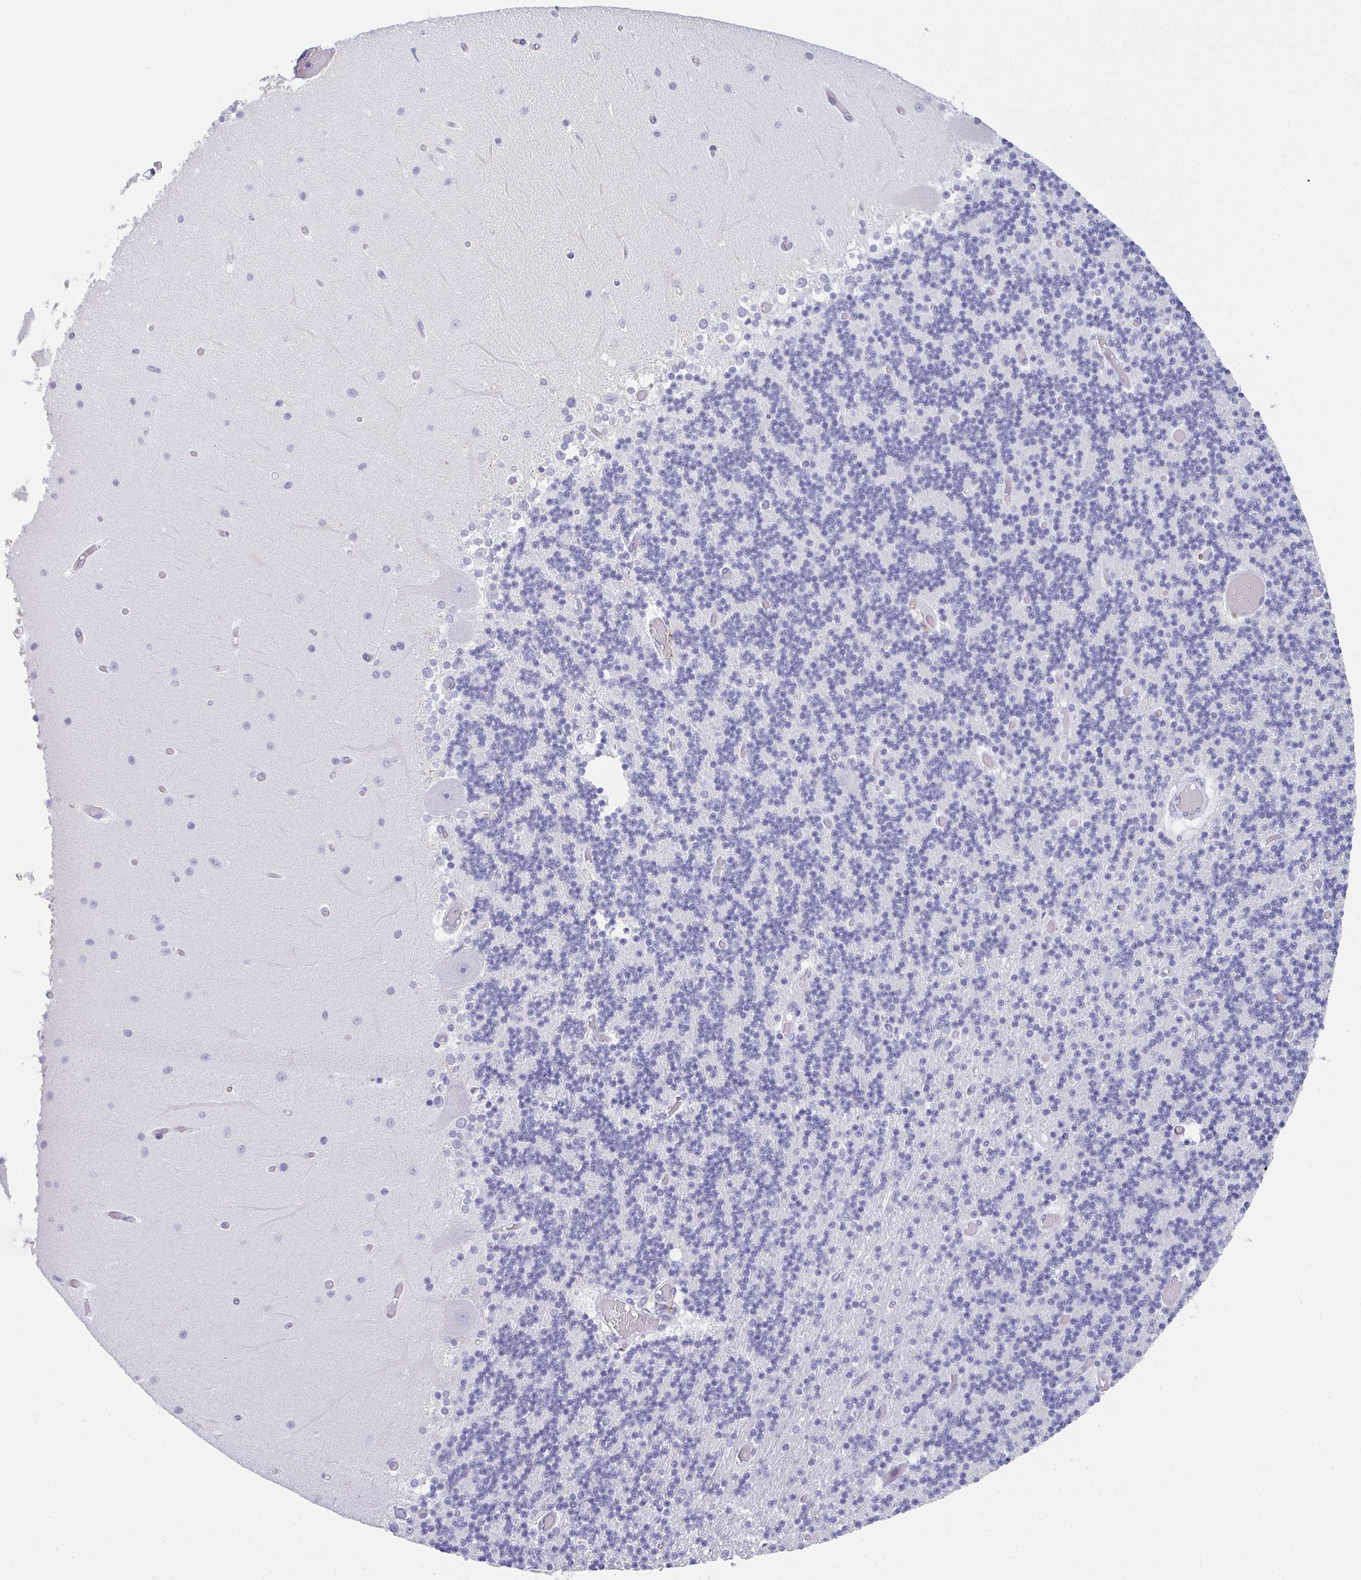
{"staining": {"intensity": "negative", "quantity": "none", "location": "none"}, "tissue": "cerebellum", "cell_type": "Cells in granular layer", "image_type": "normal", "snomed": [{"axis": "morphology", "description": "Normal tissue, NOS"}, {"axis": "topography", "description": "Cerebellum"}], "caption": "Normal cerebellum was stained to show a protein in brown. There is no significant positivity in cells in granular layer. Nuclei are stained in blue.", "gene": "TEX19", "patient": {"sex": "female", "age": 28}}